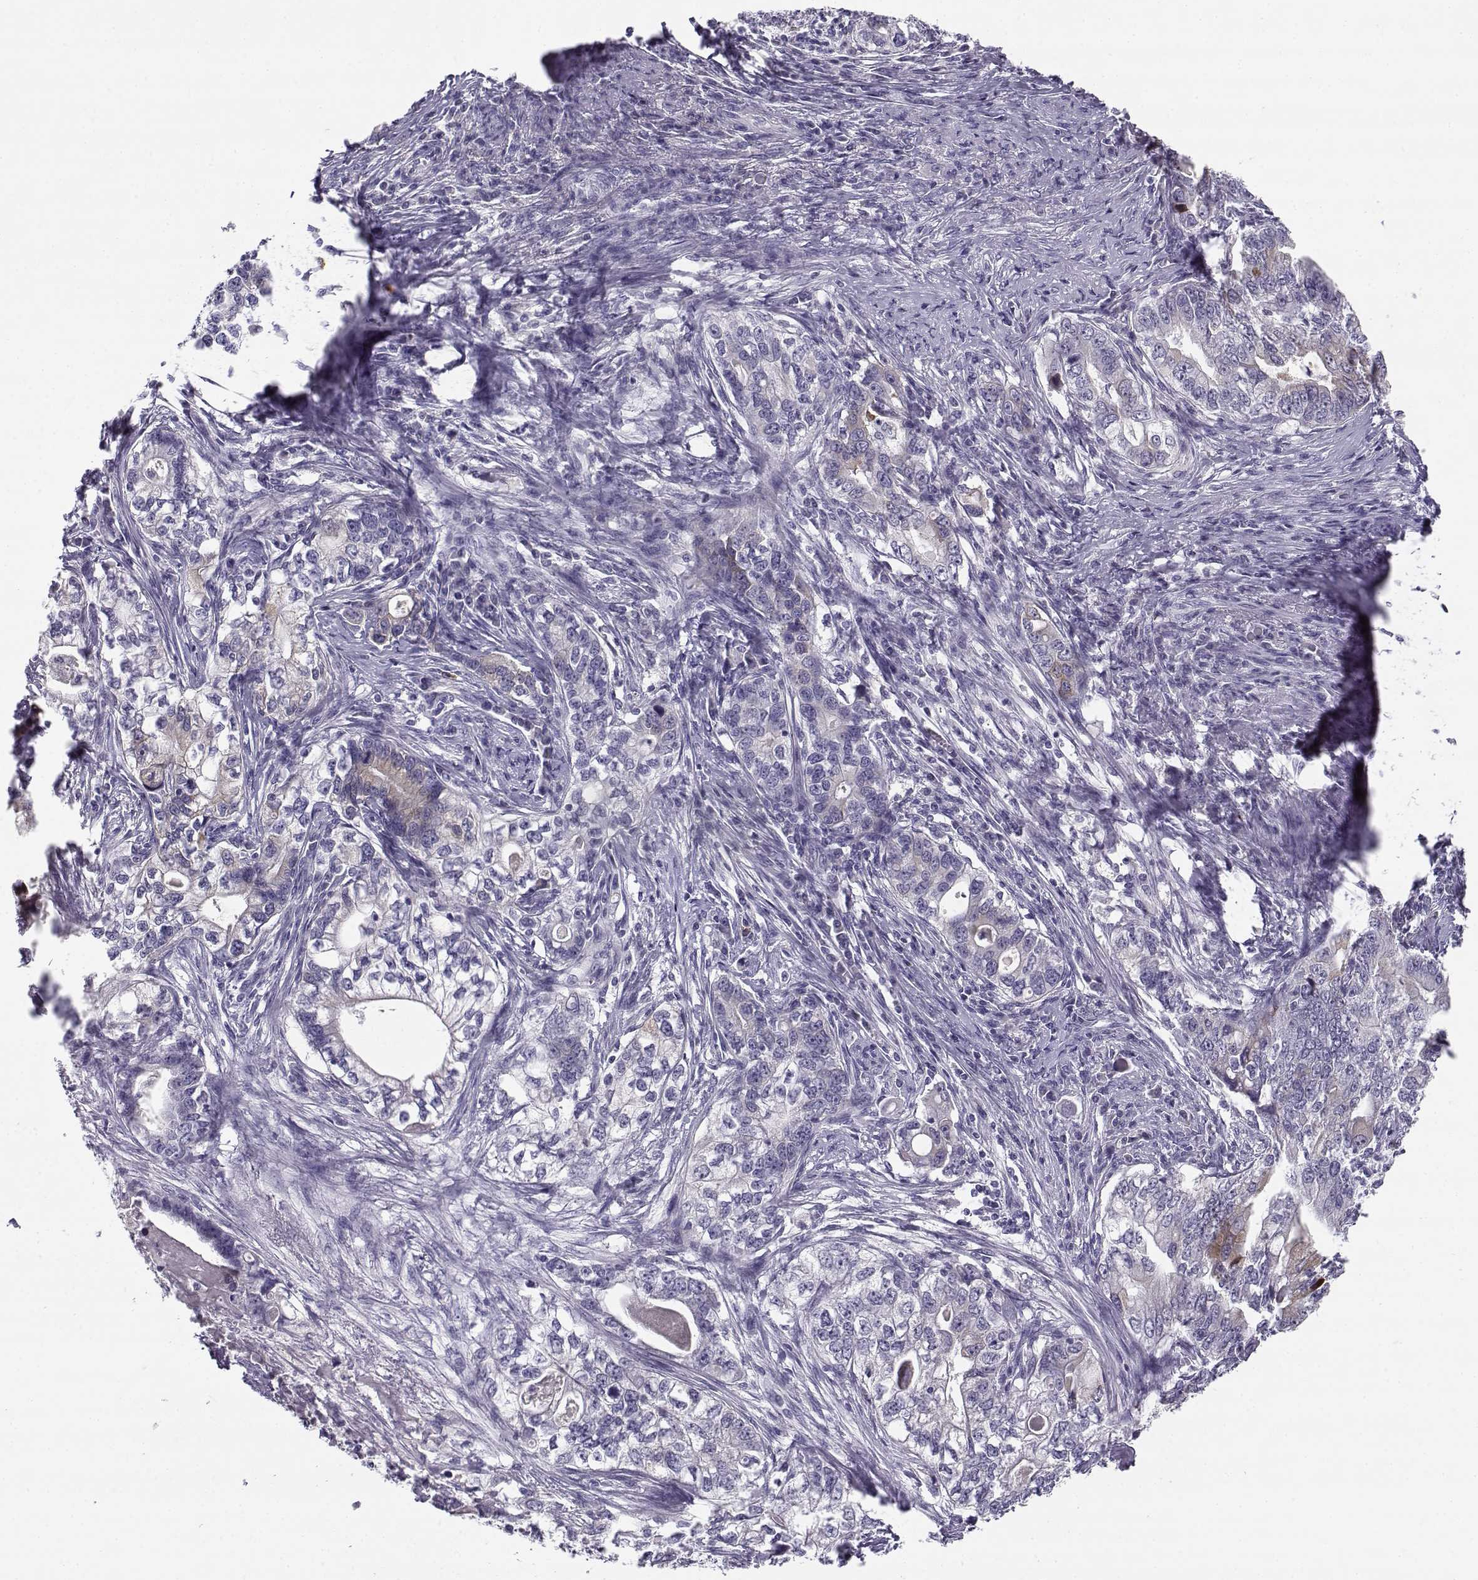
{"staining": {"intensity": "negative", "quantity": "none", "location": "none"}, "tissue": "stomach cancer", "cell_type": "Tumor cells", "image_type": "cancer", "snomed": [{"axis": "morphology", "description": "Adenocarcinoma, NOS"}, {"axis": "topography", "description": "Stomach, lower"}], "caption": "The photomicrograph exhibits no significant expression in tumor cells of stomach cancer.", "gene": "CFAP77", "patient": {"sex": "female", "age": 72}}